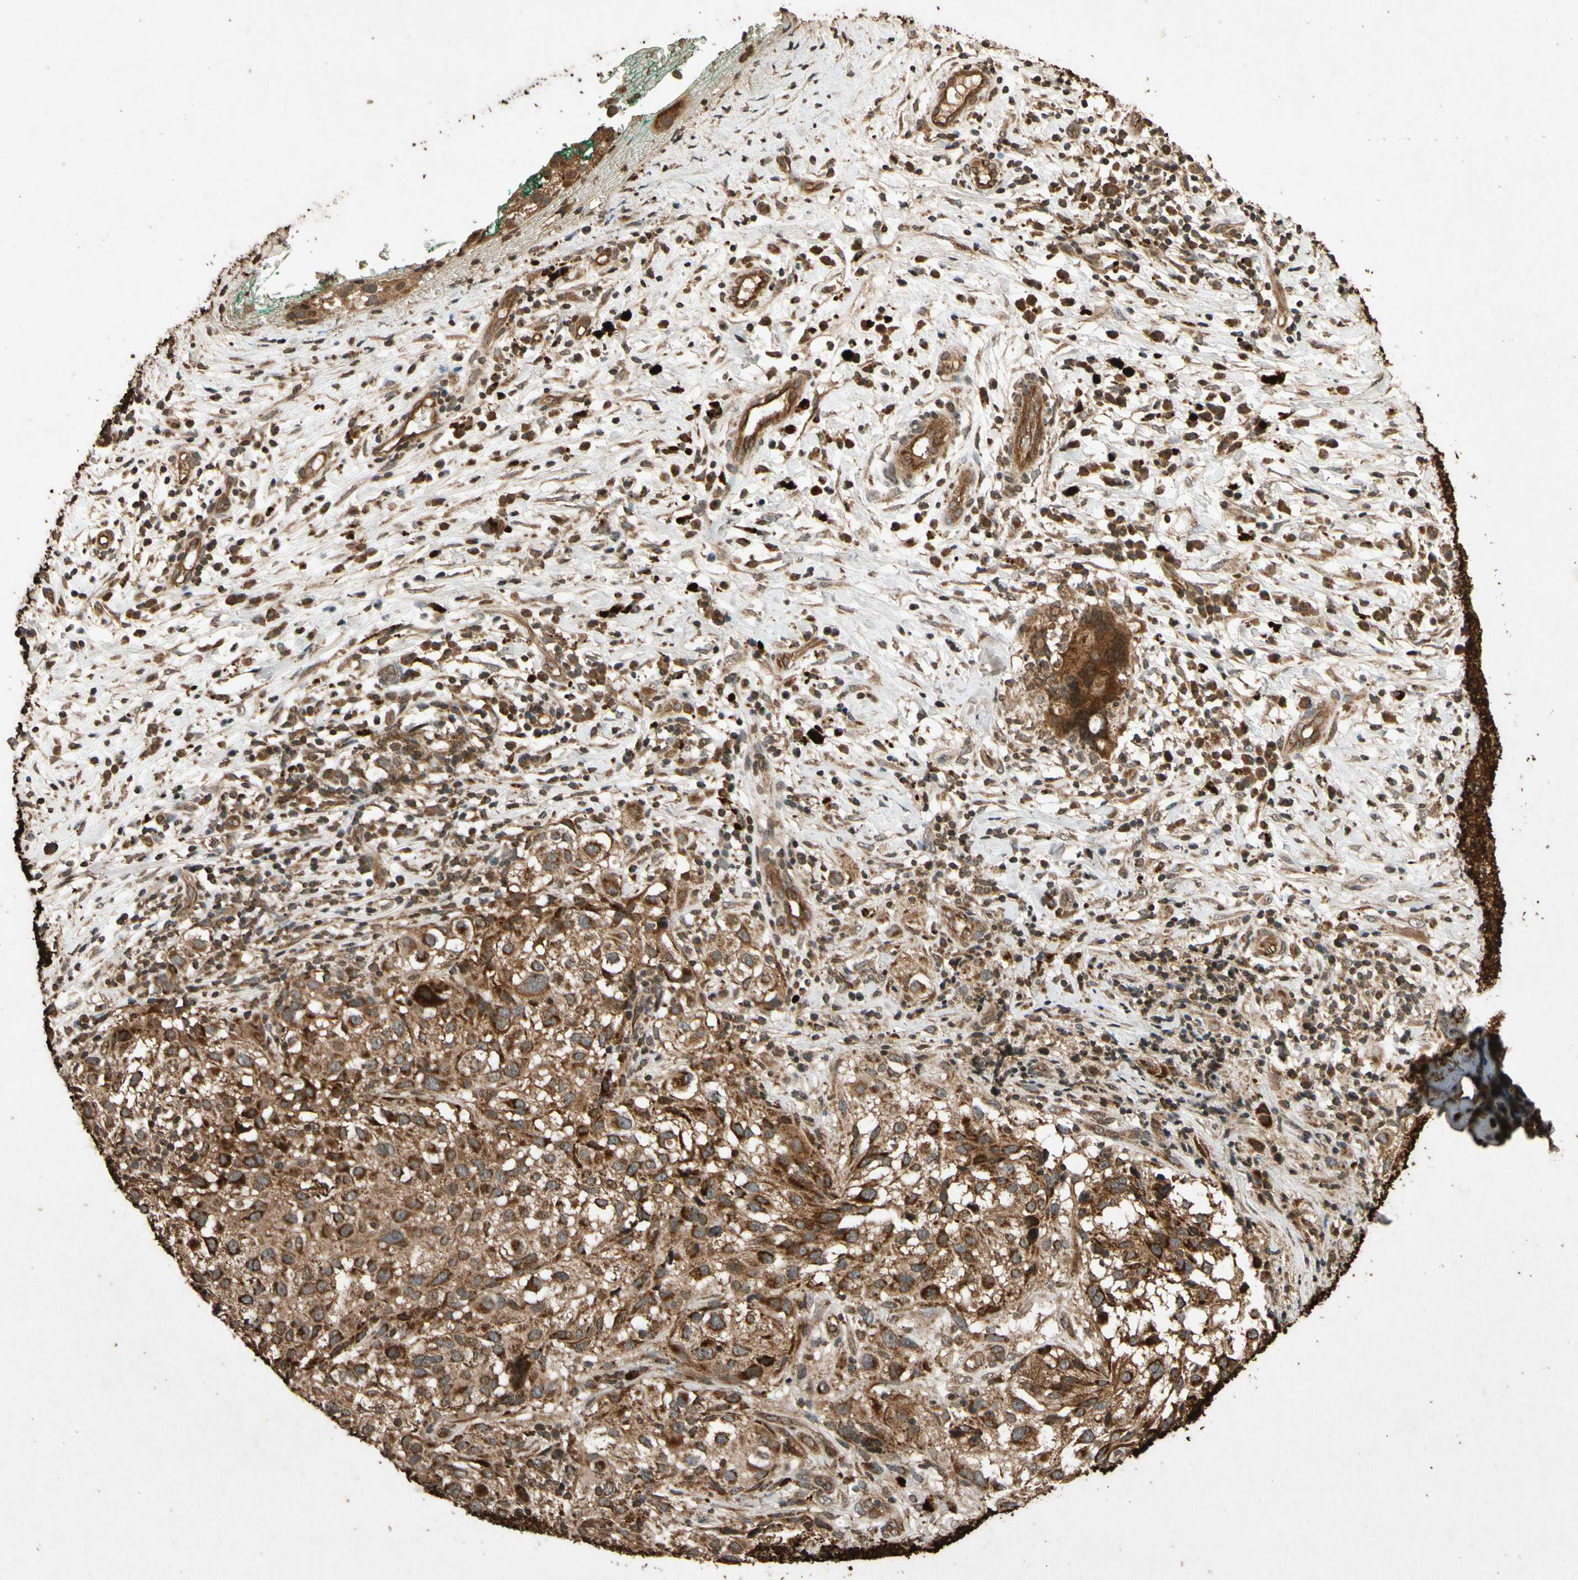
{"staining": {"intensity": "strong", "quantity": ">75%", "location": "cytoplasmic/membranous"}, "tissue": "melanoma", "cell_type": "Tumor cells", "image_type": "cancer", "snomed": [{"axis": "morphology", "description": "Necrosis, NOS"}, {"axis": "morphology", "description": "Malignant melanoma, NOS"}, {"axis": "topography", "description": "Skin"}], "caption": "Malignant melanoma stained with a protein marker shows strong staining in tumor cells.", "gene": "TXN2", "patient": {"sex": "female", "age": 87}}